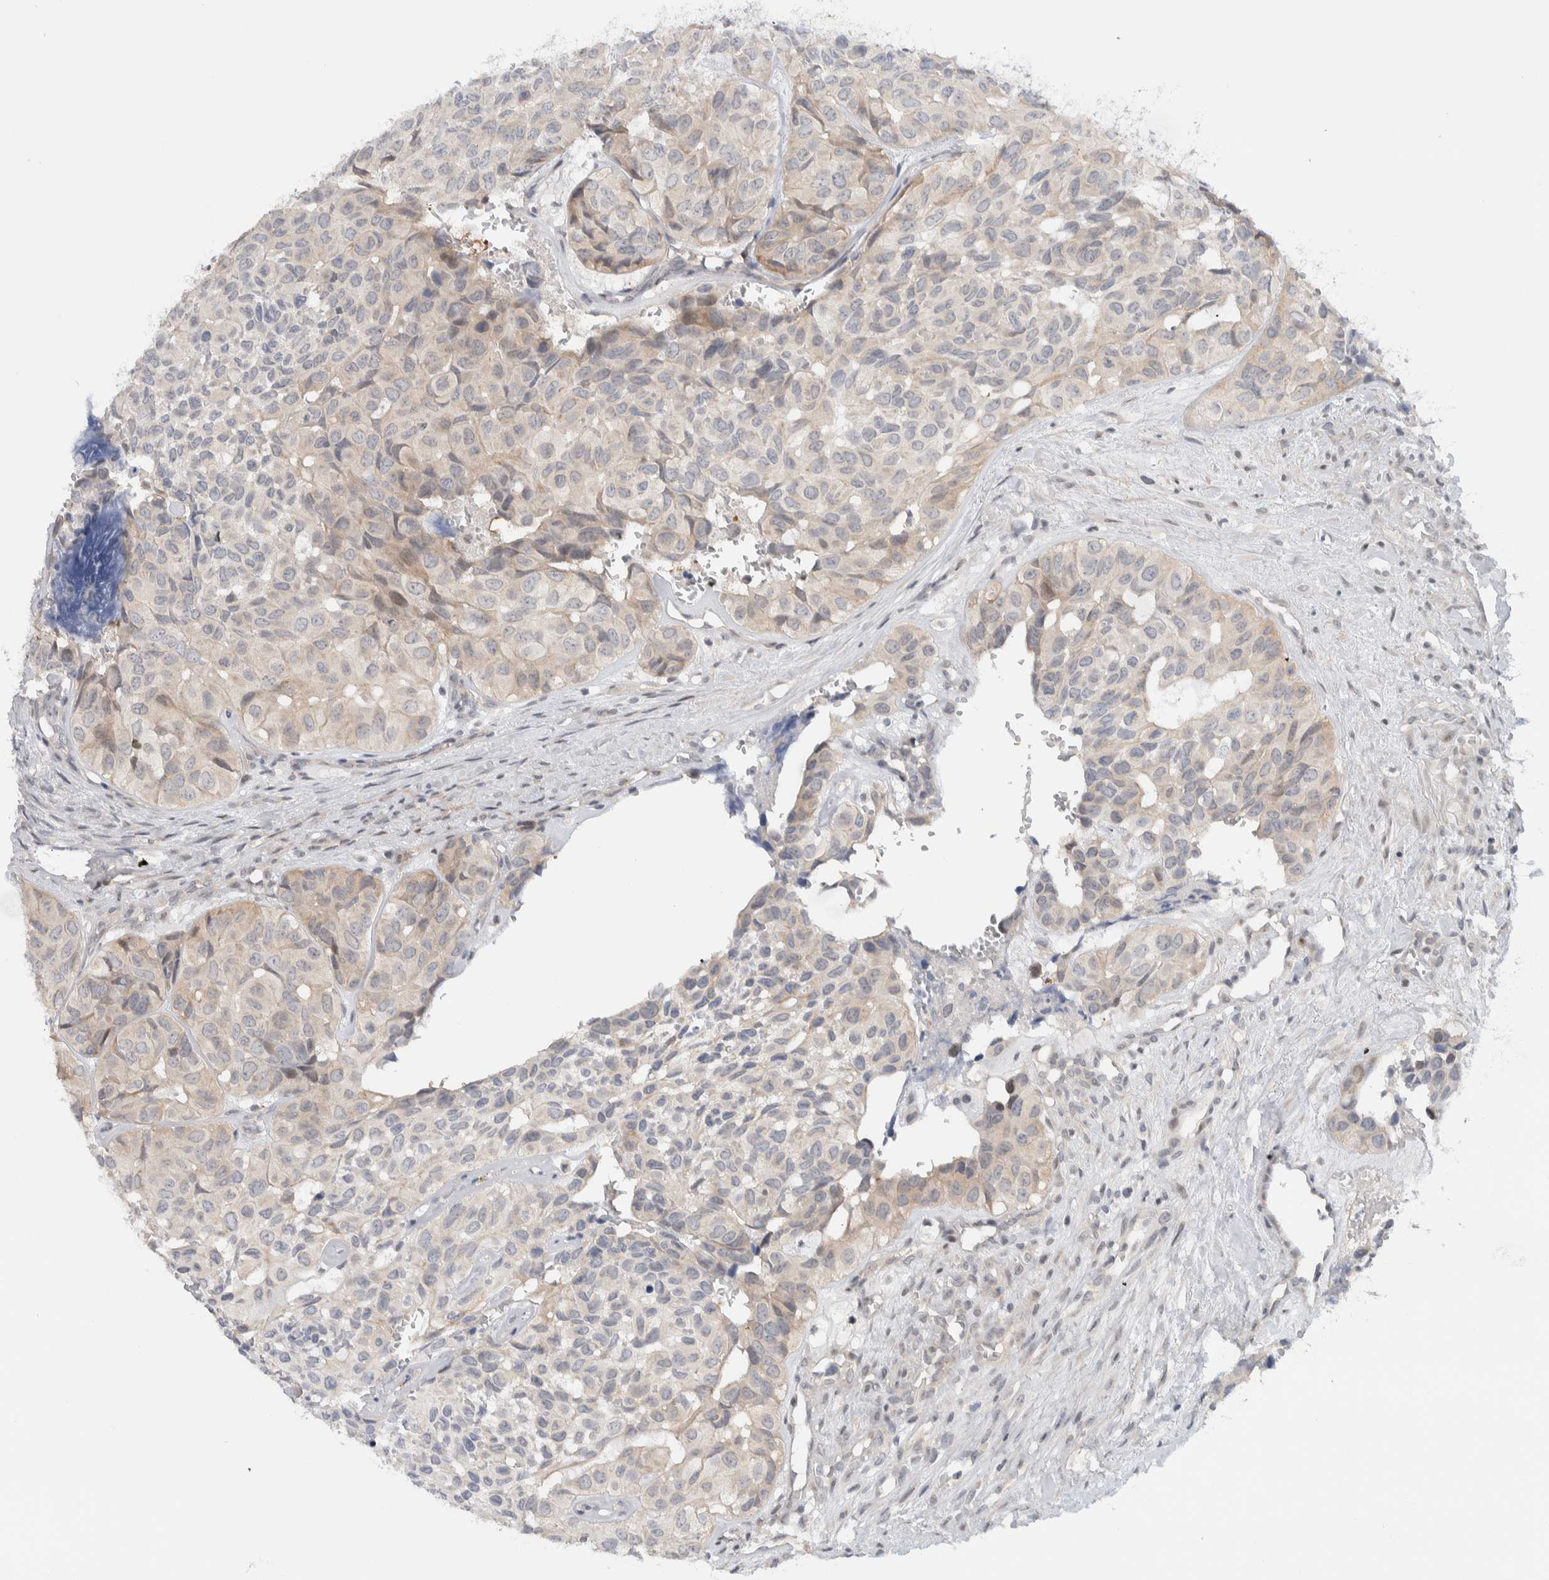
{"staining": {"intensity": "weak", "quantity": "<25%", "location": "nuclear"}, "tissue": "head and neck cancer", "cell_type": "Tumor cells", "image_type": "cancer", "snomed": [{"axis": "morphology", "description": "Adenocarcinoma, NOS"}, {"axis": "topography", "description": "Salivary gland, NOS"}, {"axis": "topography", "description": "Head-Neck"}], "caption": "A high-resolution image shows immunohistochemistry (IHC) staining of head and neck cancer (adenocarcinoma), which demonstrates no significant expression in tumor cells.", "gene": "NCR3LG1", "patient": {"sex": "female", "age": 76}}